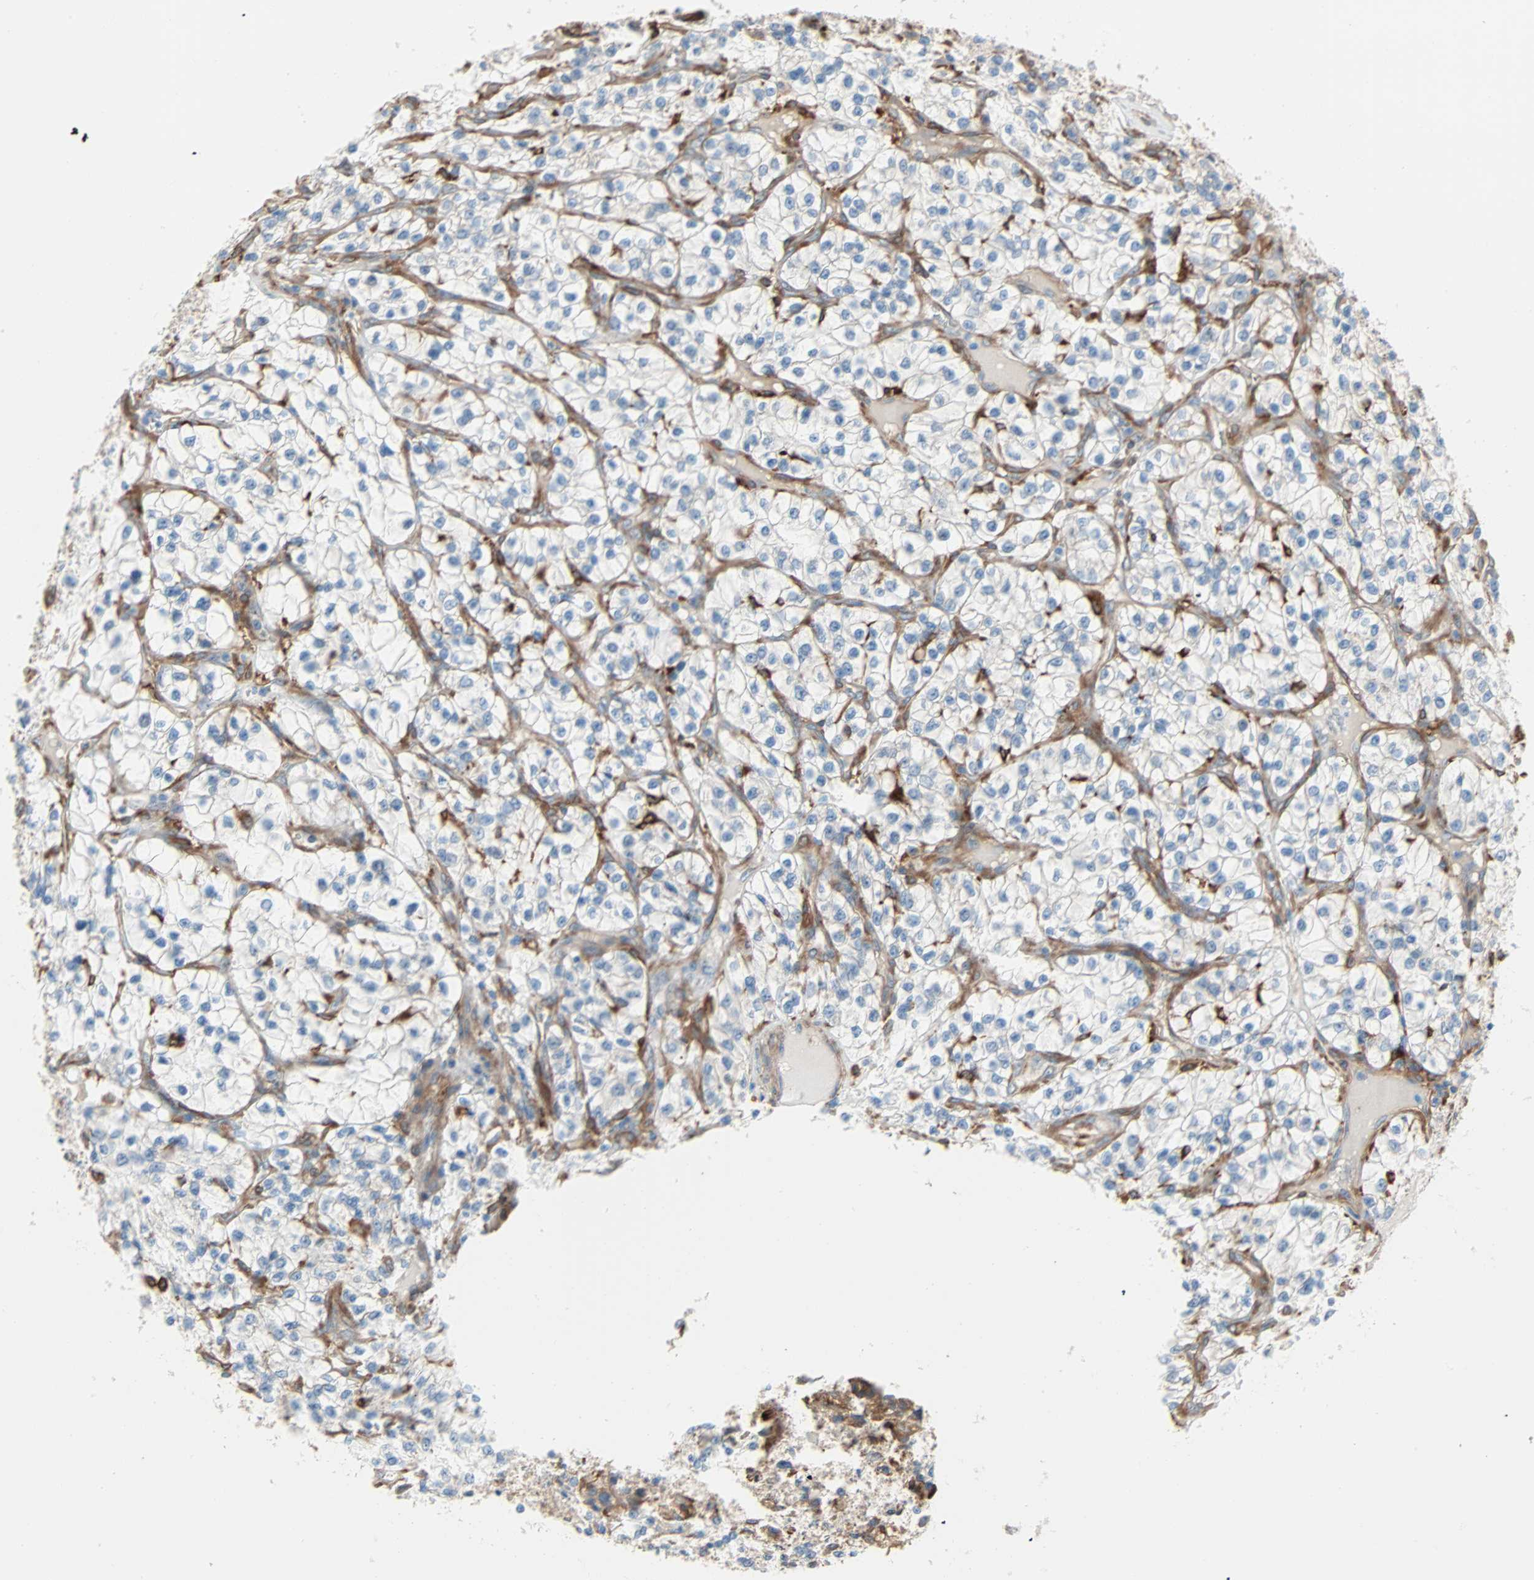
{"staining": {"intensity": "weak", "quantity": "<25%", "location": "cytoplasmic/membranous"}, "tissue": "renal cancer", "cell_type": "Tumor cells", "image_type": "cancer", "snomed": [{"axis": "morphology", "description": "Adenocarcinoma, NOS"}, {"axis": "topography", "description": "Kidney"}], "caption": "There is no significant staining in tumor cells of renal adenocarcinoma.", "gene": "EPB41L2", "patient": {"sex": "female", "age": 57}}